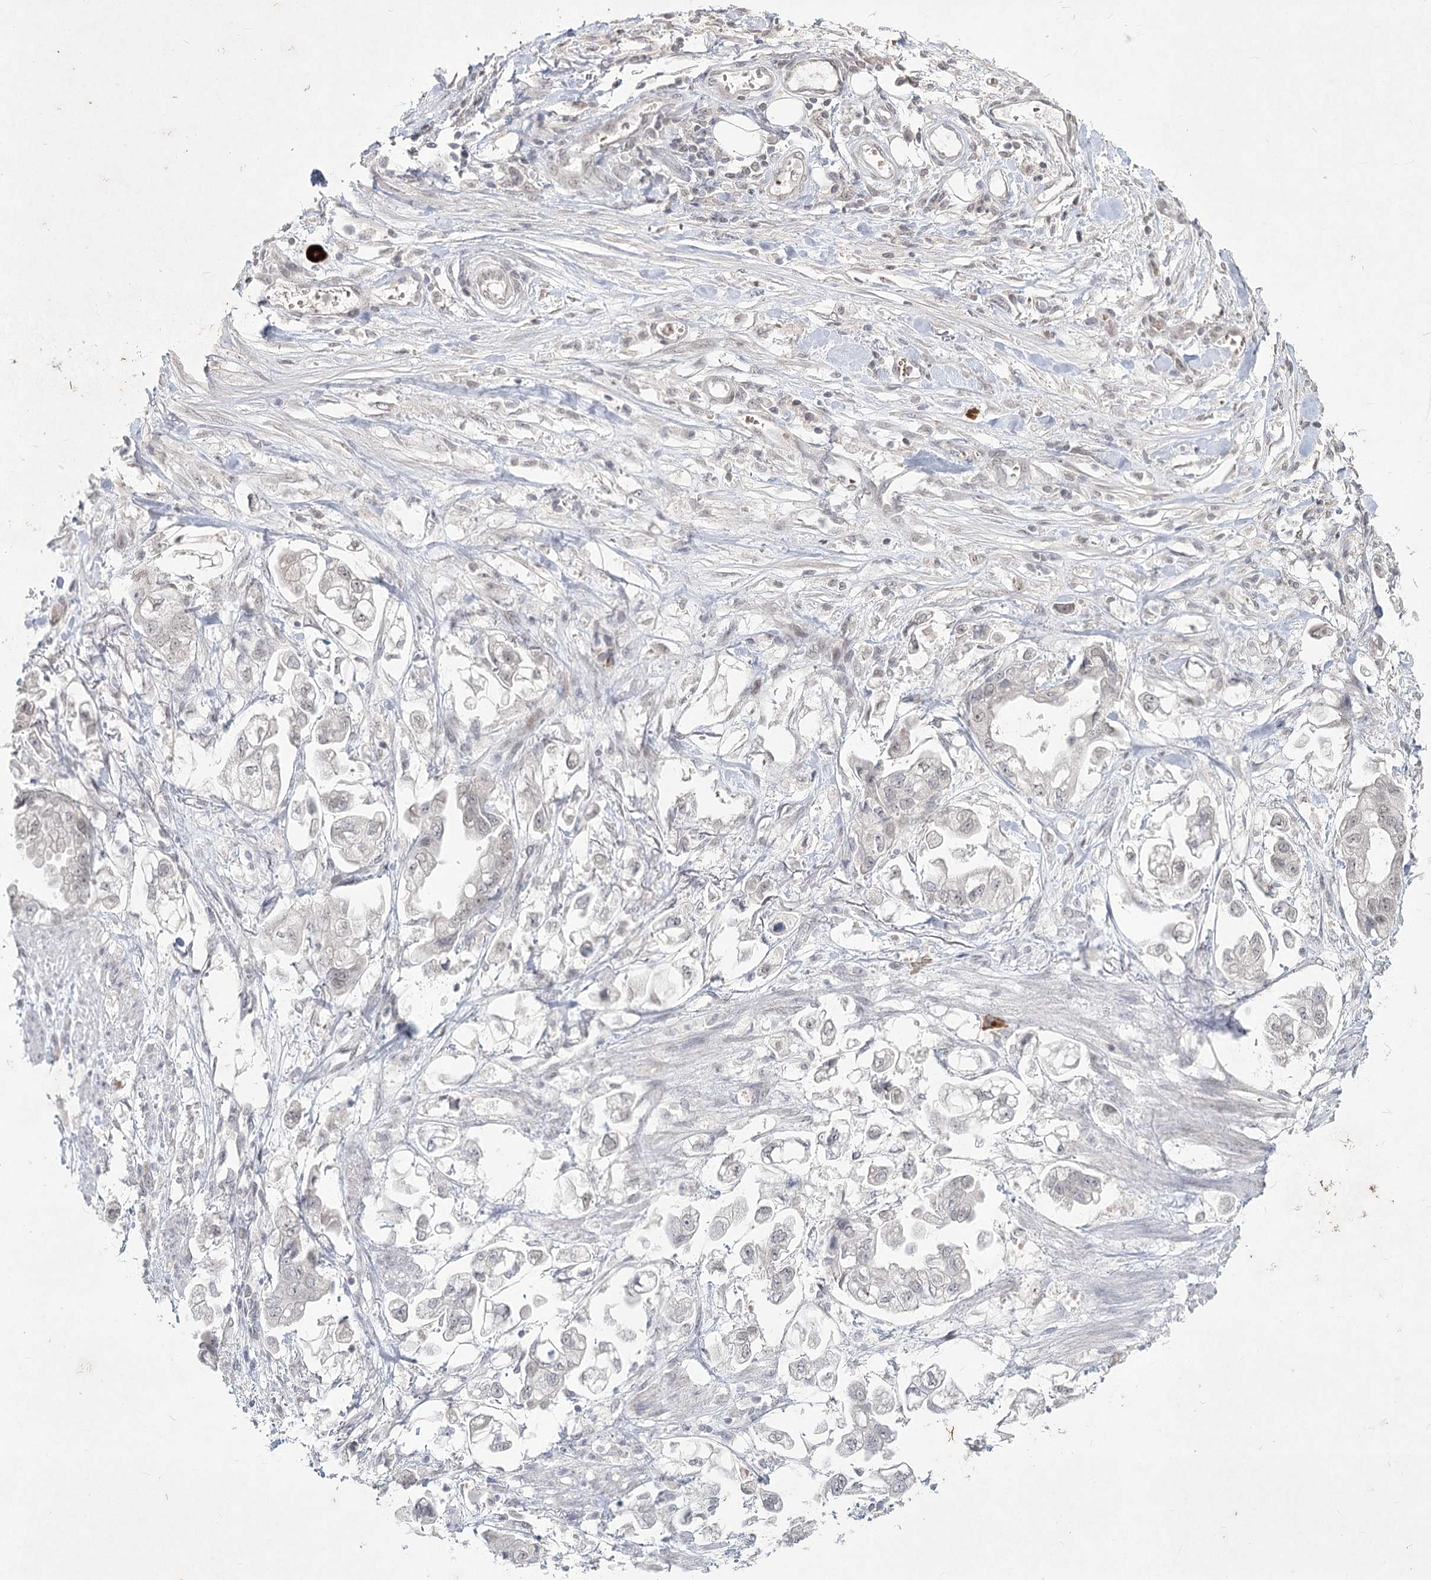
{"staining": {"intensity": "negative", "quantity": "none", "location": "none"}, "tissue": "stomach cancer", "cell_type": "Tumor cells", "image_type": "cancer", "snomed": [{"axis": "morphology", "description": "Adenocarcinoma, NOS"}, {"axis": "topography", "description": "Stomach"}], "caption": "Immunohistochemistry micrograph of neoplastic tissue: stomach cancer stained with DAB demonstrates no significant protein positivity in tumor cells.", "gene": "LY6G5C", "patient": {"sex": "male", "age": 62}}